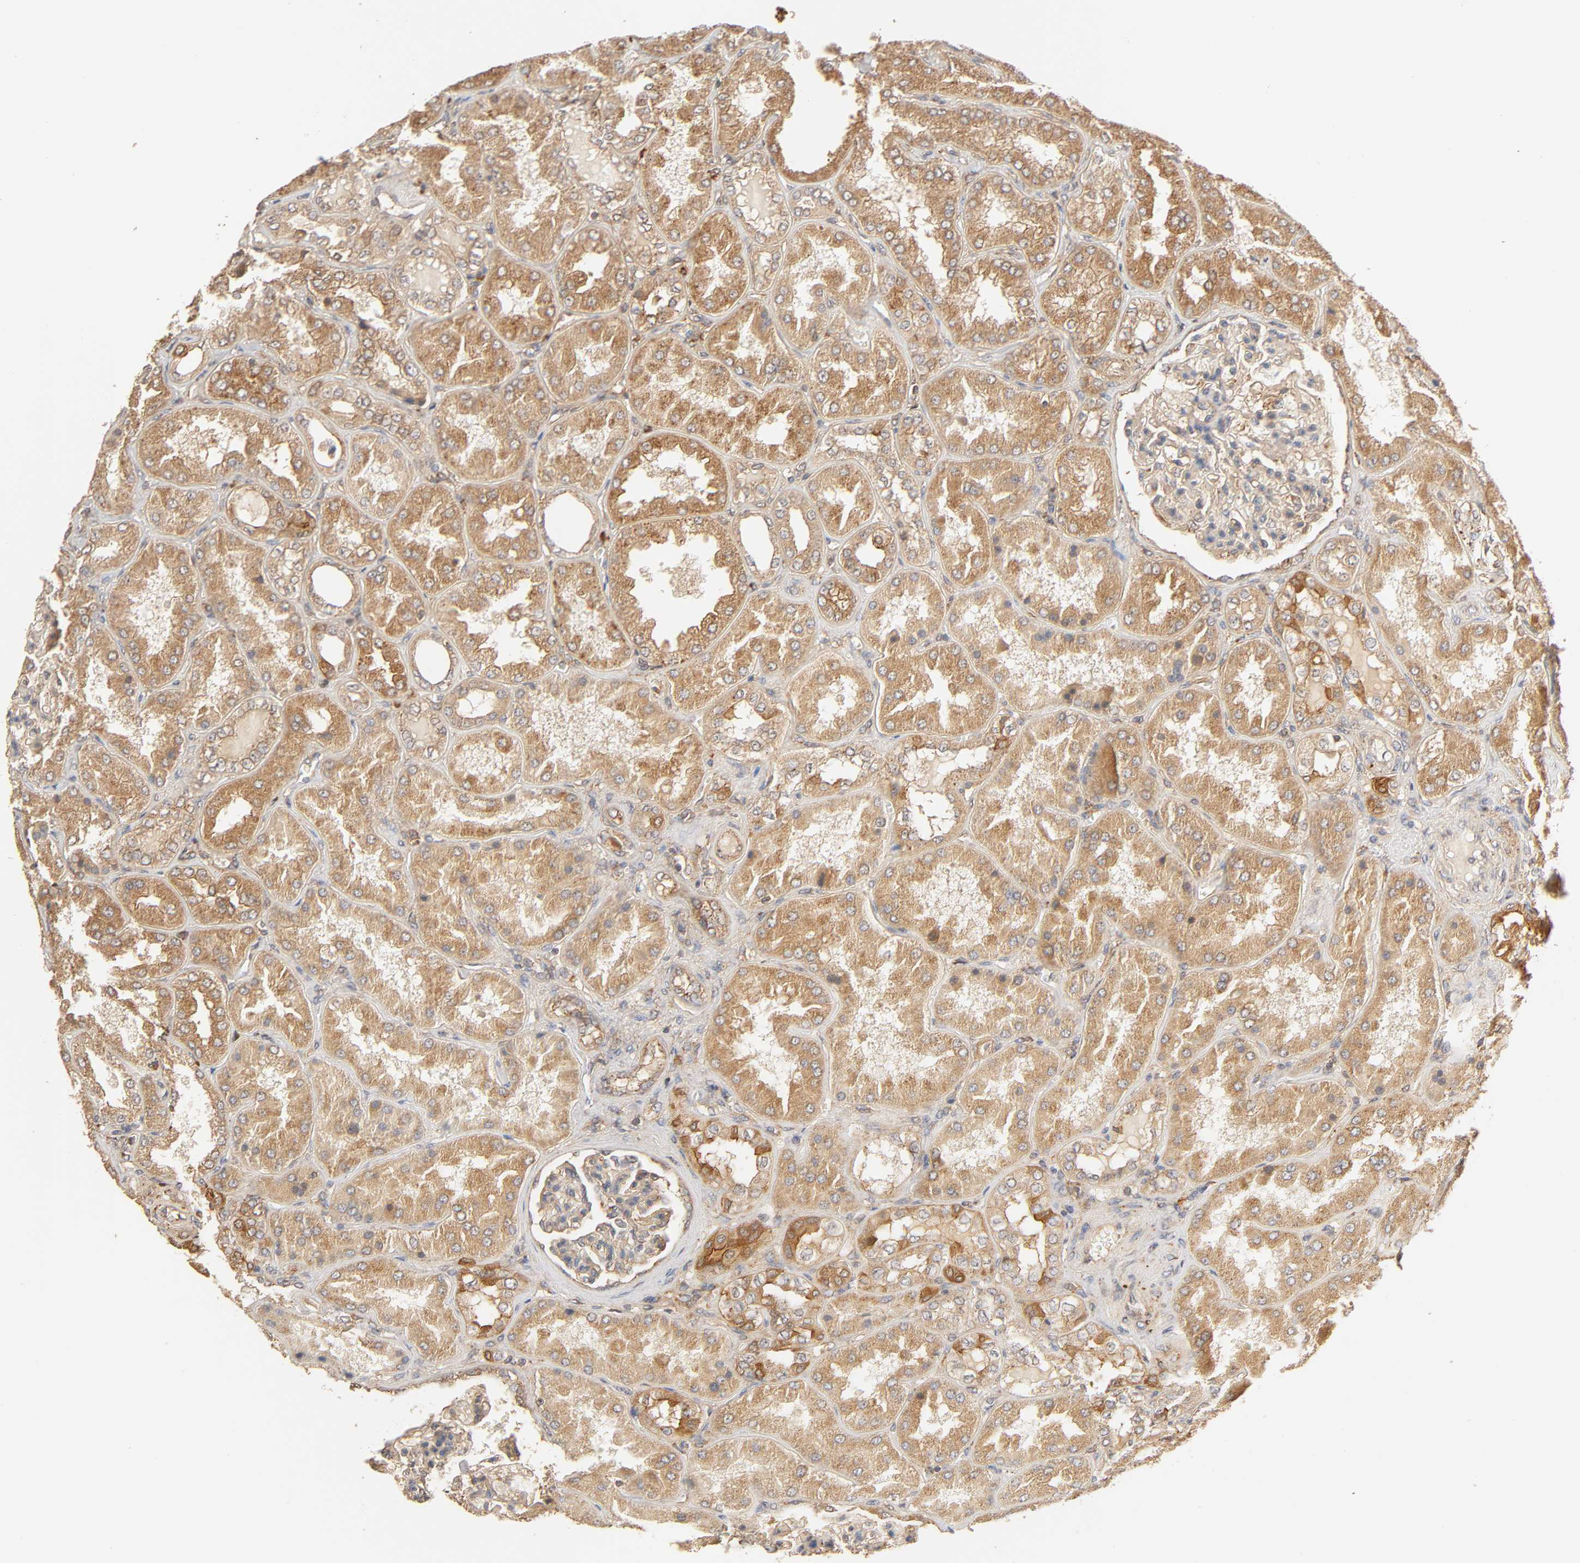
{"staining": {"intensity": "weak", "quantity": "25%-75%", "location": "cytoplasmic/membranous"}, "tissue": "kidney", "cell_type": "Cells in glomeruli", "image_type": "normal", "snomed": [{"axis": "morphology", "description": "Normal tissue, NOS"}, {"axis": "topography", "description": "Kidney"}], "caption": "Weak cytoplasmic/membranous protein expression is appreciated in approximately 25%-75% of cells in glomeruli in kidney. The staining was performed using DAB (3,3'-diaminobenzidine), with brown indicating positive protein expression. Nuclei are stained blue with hematoxylin.", "gene": "EPS8", "patient": {"sex": "female", "age": 56}}